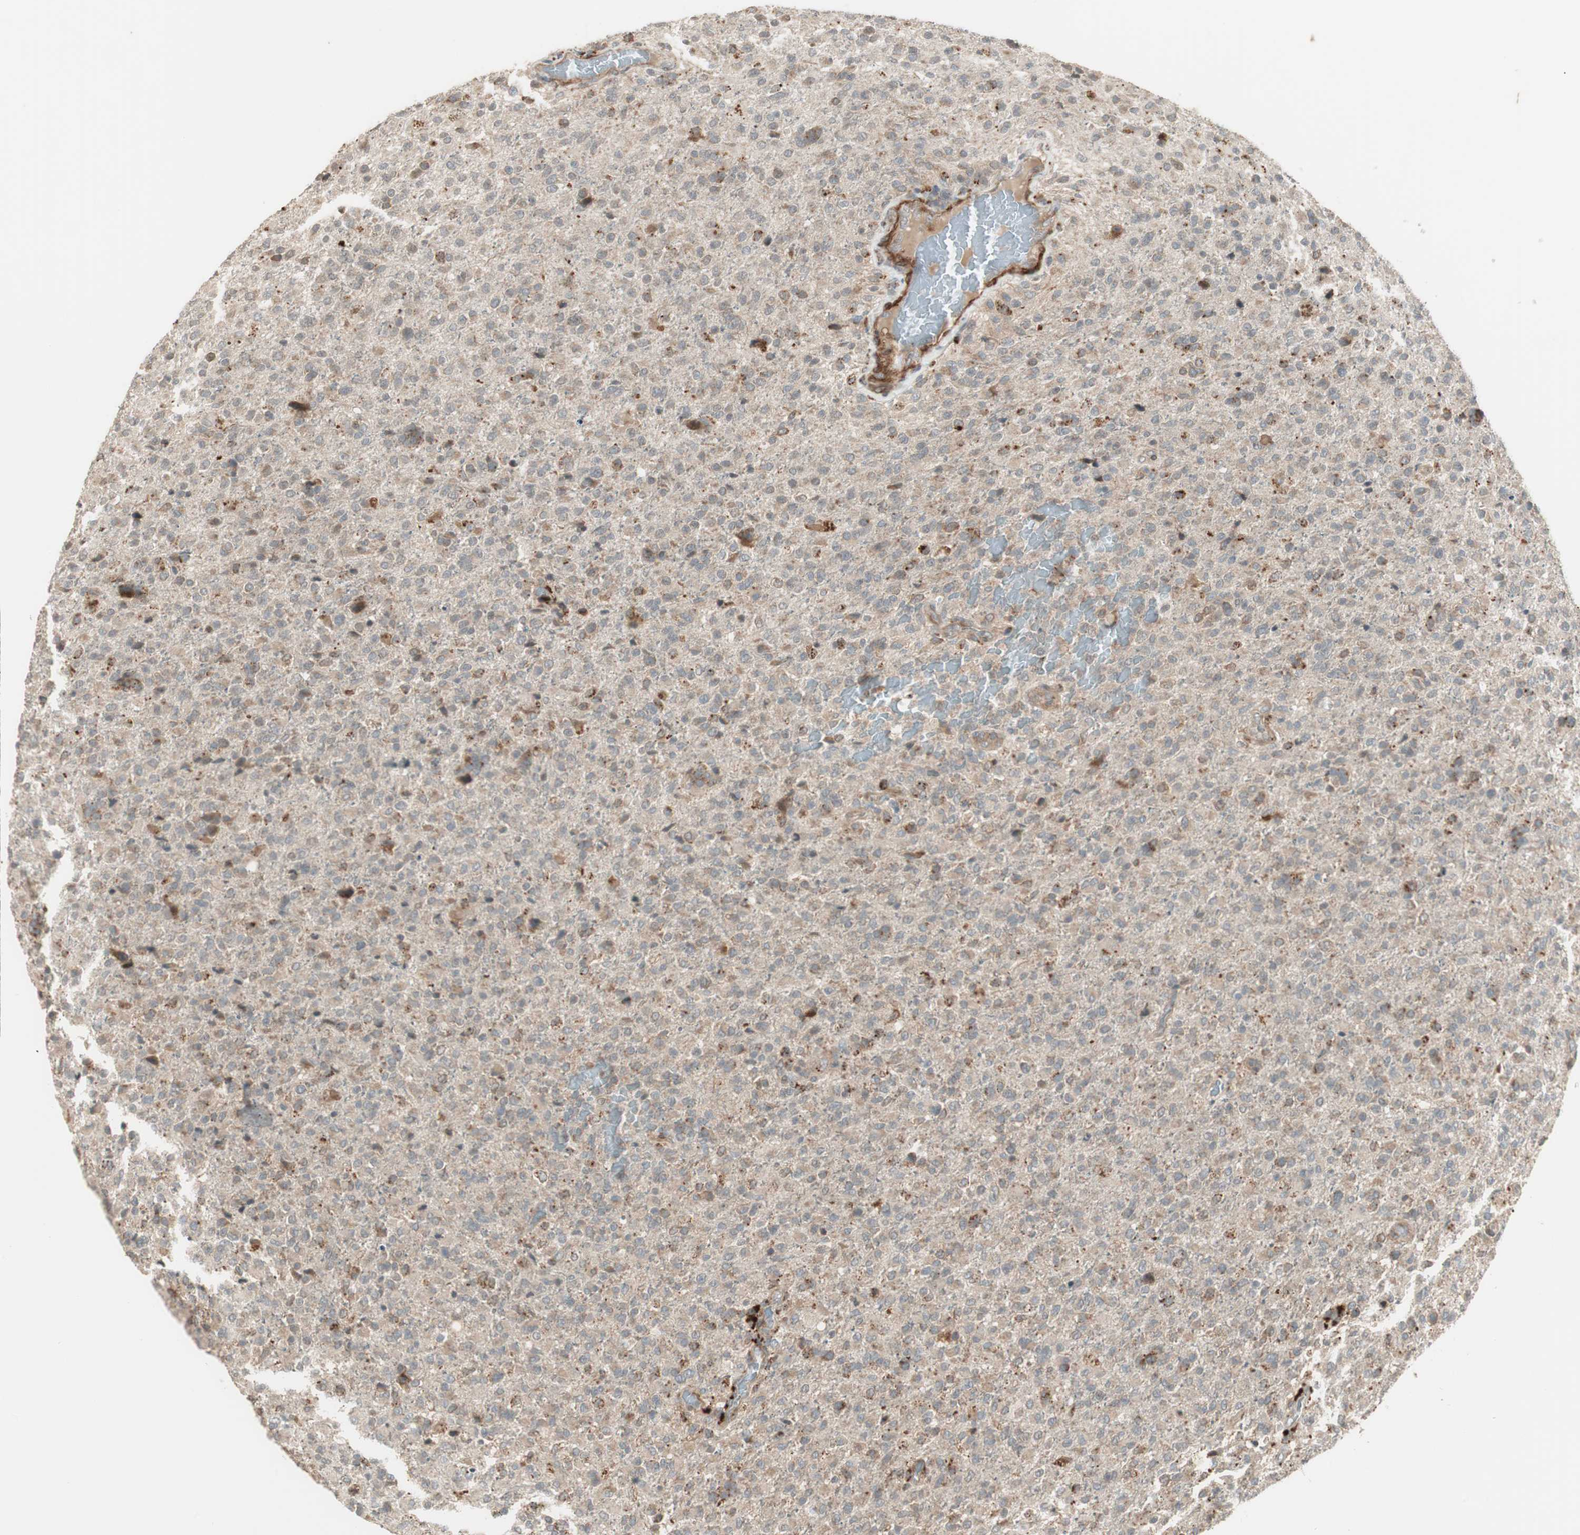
{"staining": {"intensity": "weak", "quantity": "25%-75%", "location": "cytoplasmic/membranous"}, "tissue": "glioma", "cell_type": "Tumor cells", "image_type": "cancer", "snomed": [{"axis": "morphology", "description": "Glioma, malignant, High grade"}, {"axis": "topography", "description": "Brain"}], "caption": "A low amount of weak cytoplasmic/membranous staining is identified in about 25%-75% of tumor cells in malignant glioma (high-grade) tissue.", "gene": "SFRP1", "patient": {"sex": "male", "age": 71}}